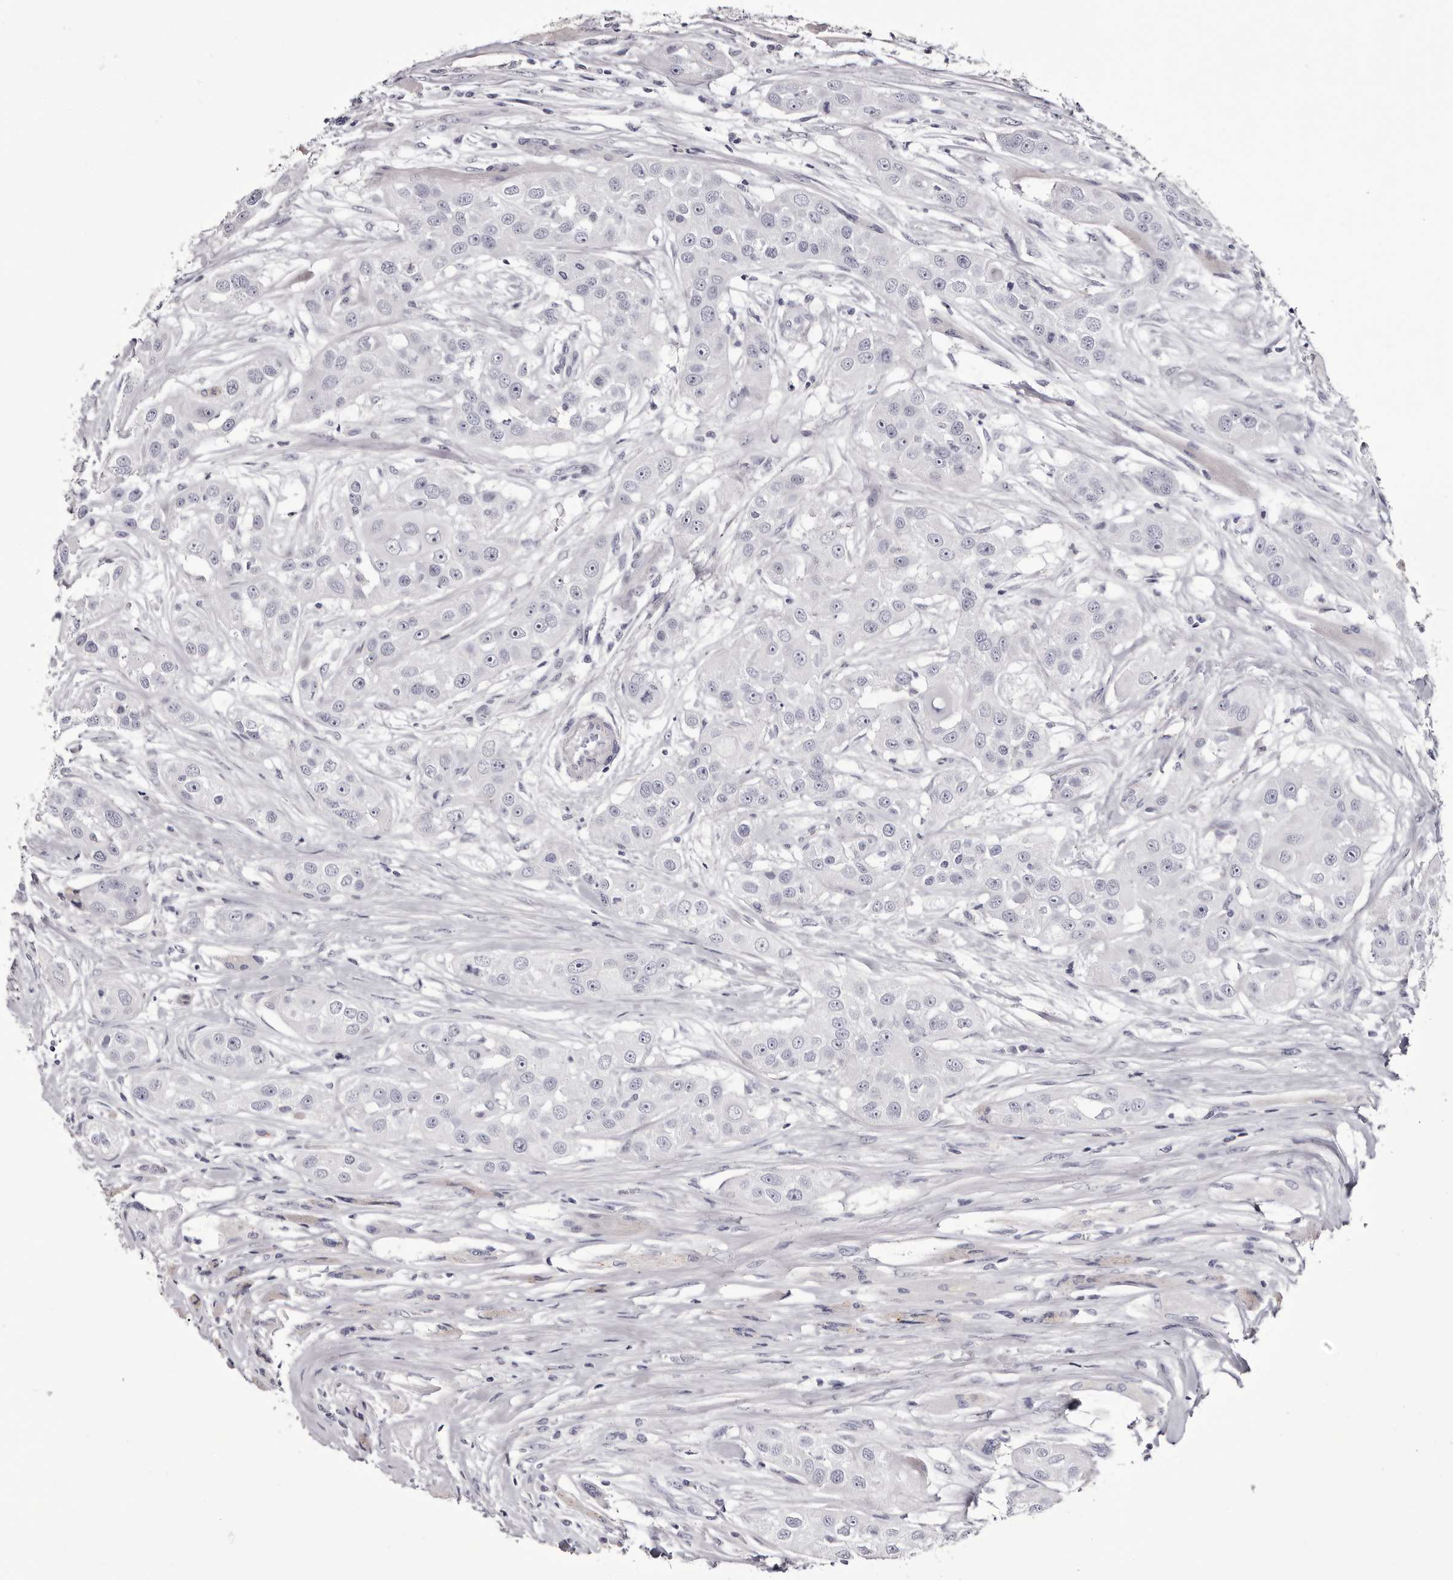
{"staining": {"intensity": "negative", "quantity": "none", "location": "none"}, "tissue": "head and neck cancer", "cell_type": "Tumor cells", "image_type": "cancer", "snomed": [{"axis": "morphology", "description": "Normal tissue, NOS"}, {"axis": "morphology", "description": "Squamous cell carcinoma, NOS"}, {"axis": "topography", "description": "Skeletal muscle"}, {"axis": "topography", "description": "Head-Neck"}], "caption": "Immunohistochemical staining of human head and neck cancer shows no significant expression in tumor cells.", "gene": "CA6", "patient": {"sex": "male", "age": 51}}